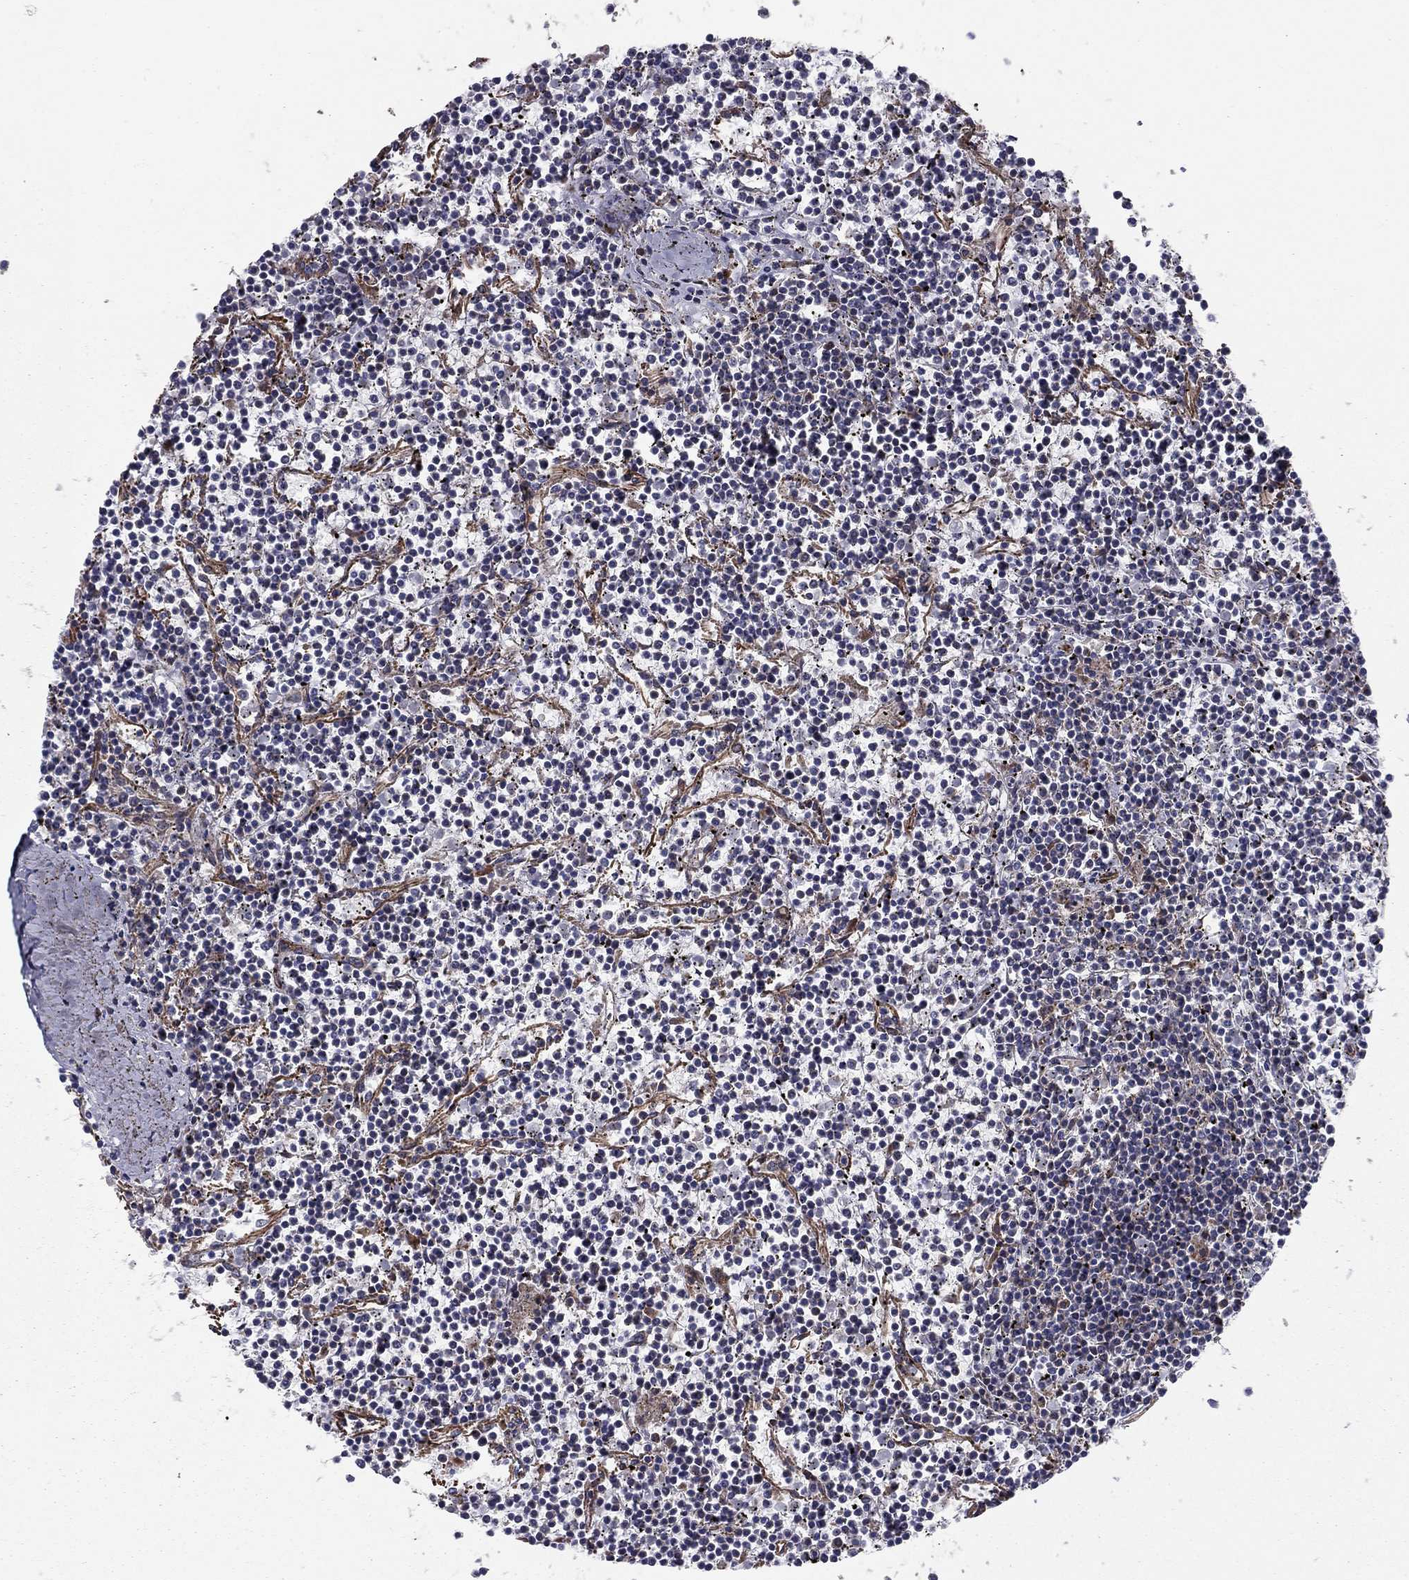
{"staining": {"intensity": "negative", "quantity": "none", "location": "none"}, "tissue": "lymphoma", "cell_type": "Tumor cells", "image_type": "cancer", "snomed": [{"axis": "morphology", "description": "Malignant lymphoma, non-Hodgkin's type, Low grade"}, {"axis": "topography", "description": "Spleen"}], "caption": "This is an IHC image of low-grade malignant lymphoma, non-Hodgkin's type. There is no positivity in tumor cells.", "gene": "CLSTN1", "patient": {"sex": "female", "age": 19}}